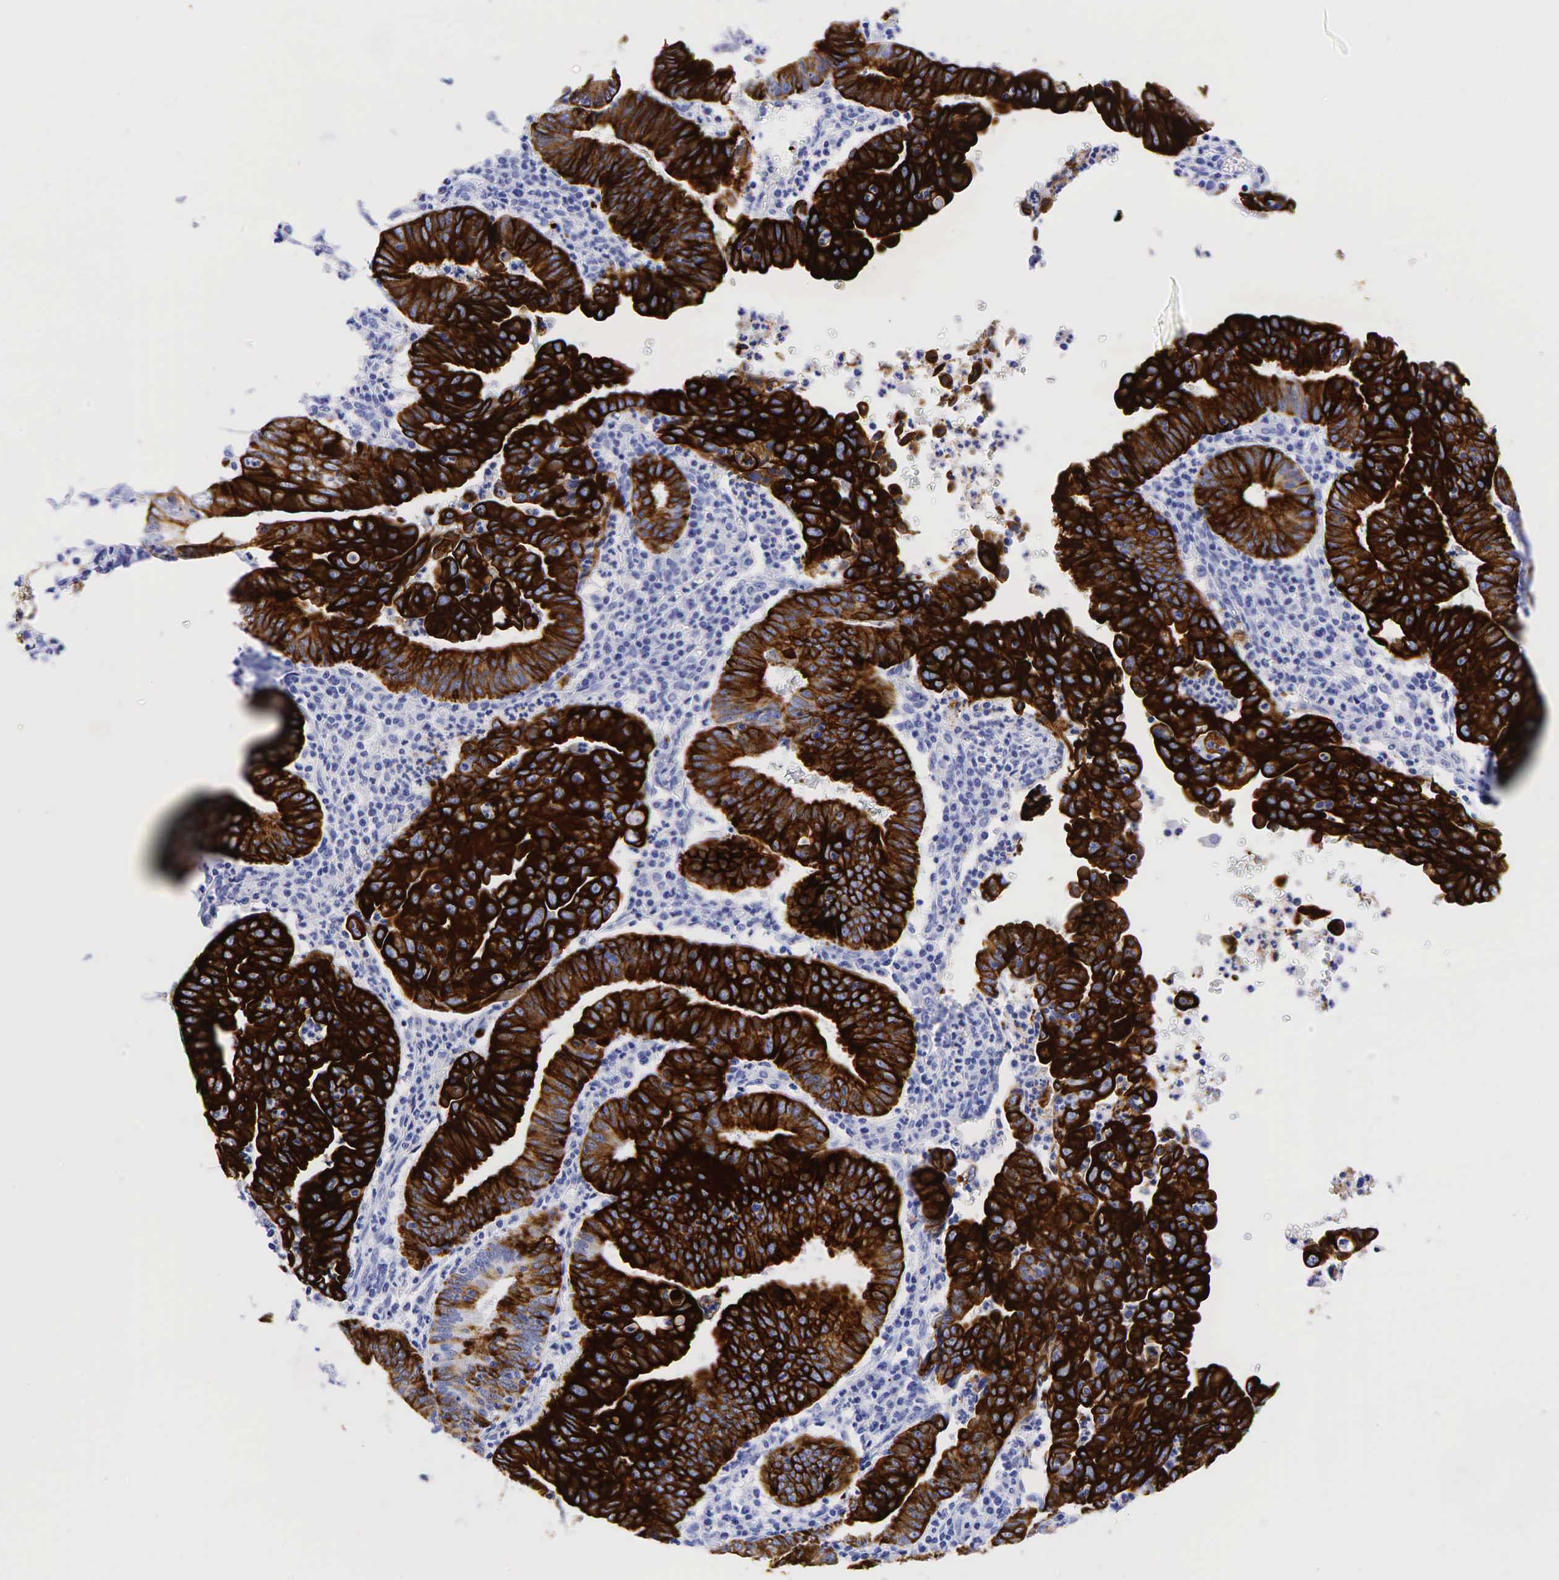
{"staining": {"intensity": "strong", "quantity": ">75%", "location": "cytoplasmic/membranous"}, "tissue": "endometrial cancer", "cell_type": "Tumor cells", "image_type": "cancer", "snomed": [{"axis": "morphology", "description": "Adenocarcinoma, NOS"}, {"axis": "topography", "description": "Endometrium"}], "caption": "Immunohistochemistry of human endometrial cancer (adenocarcinoma) reveals high levels of strong cytoplasmic/membranous expression in approximately >75% of tumor cells.", "gene": "KRT7", "patient": {"sex": "female", "age": 60}}